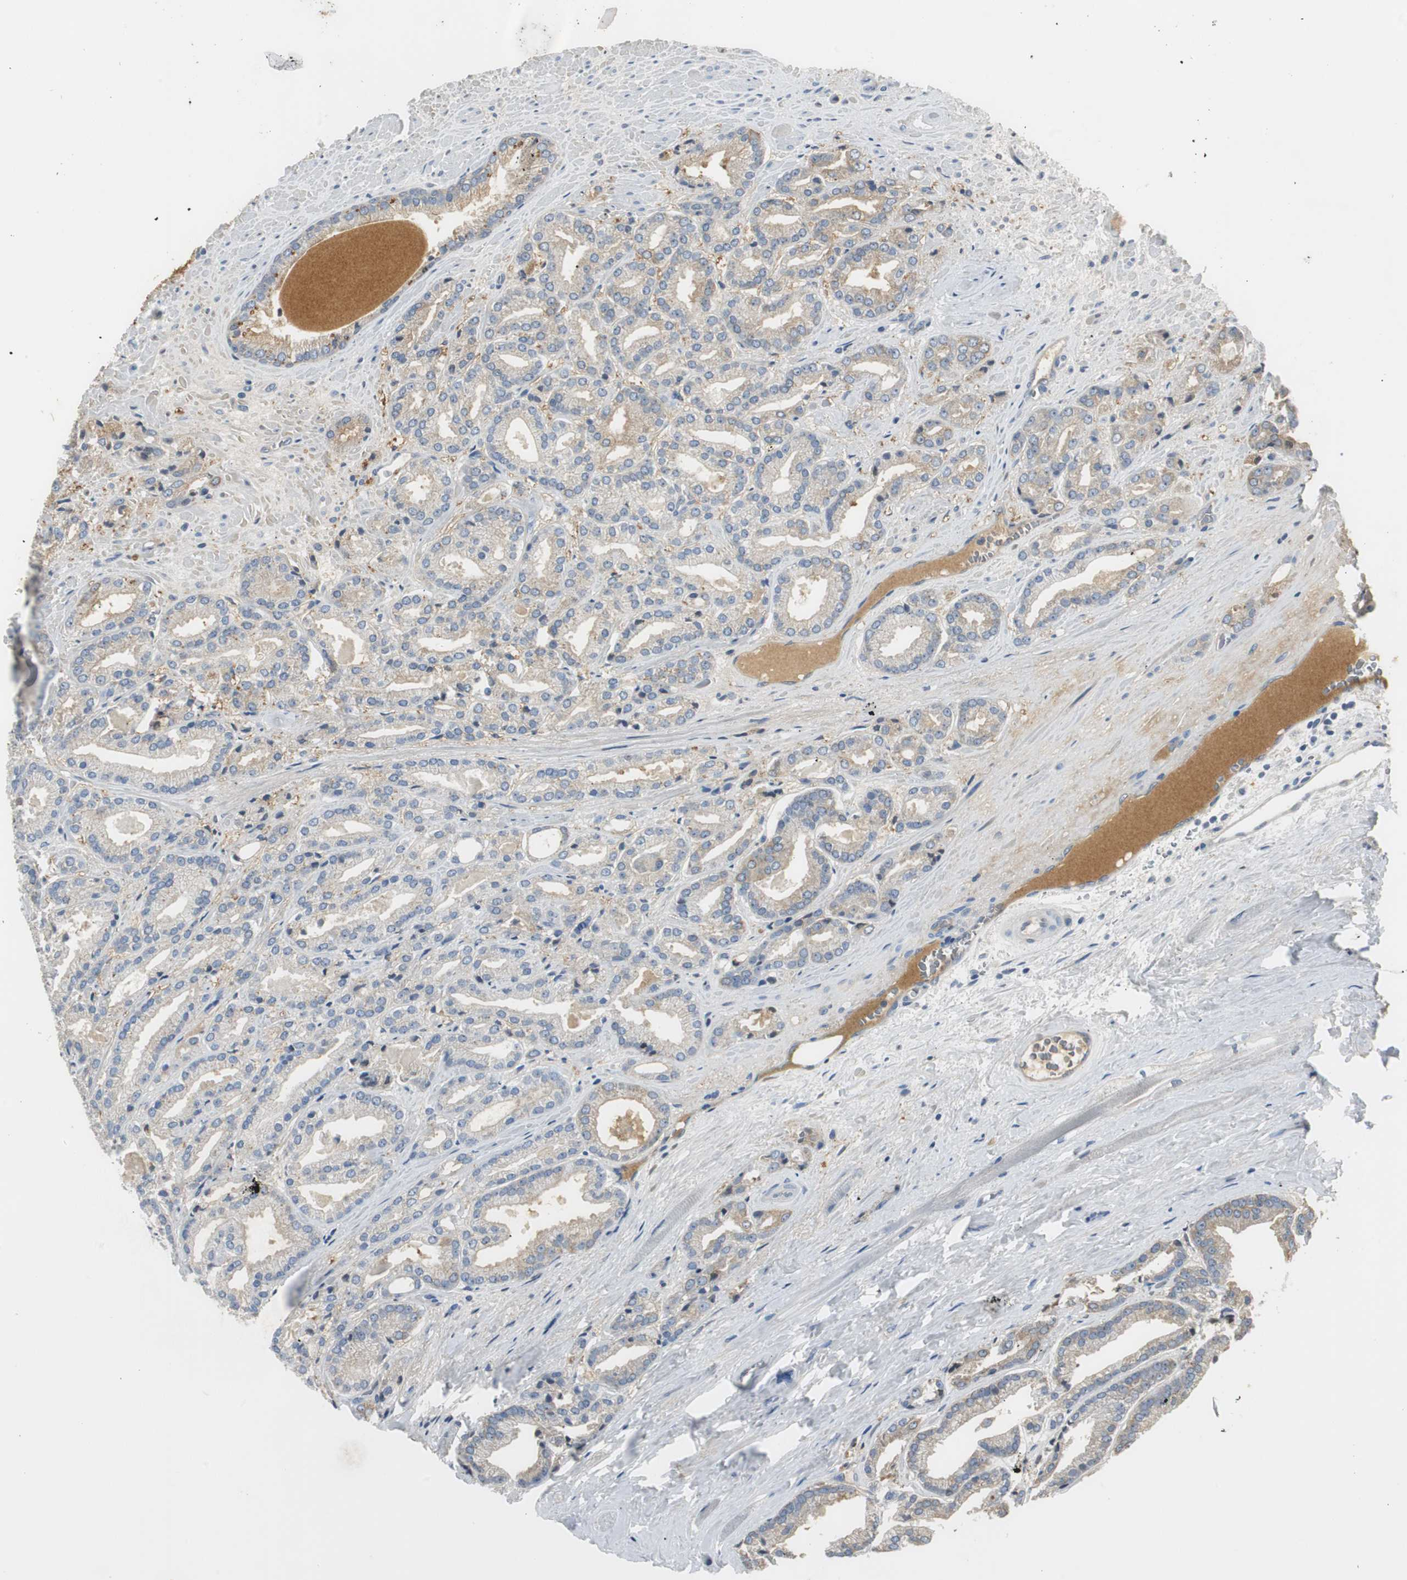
{"staining": {"intensity": "weak", "quantity": "25%-75%", "location": "cytoplasmic/membranous"}, "tissue": "prostate cancer", "cell_type": "Tumor cells", "image_type": "cancer", "snomed": [{"axis": "morphology", "description": "Adenocarcinoma, Low grade"}, {"axis": "topography", "description": "Prostate"}], "caption": "Prostate cancer (adenocarcinoma (low-grade)) stained with a protein marker demonstrates weak staining in tumor cells.", "gene": "SERPINF1", "patient": {"sex": "male", "age": 59}}